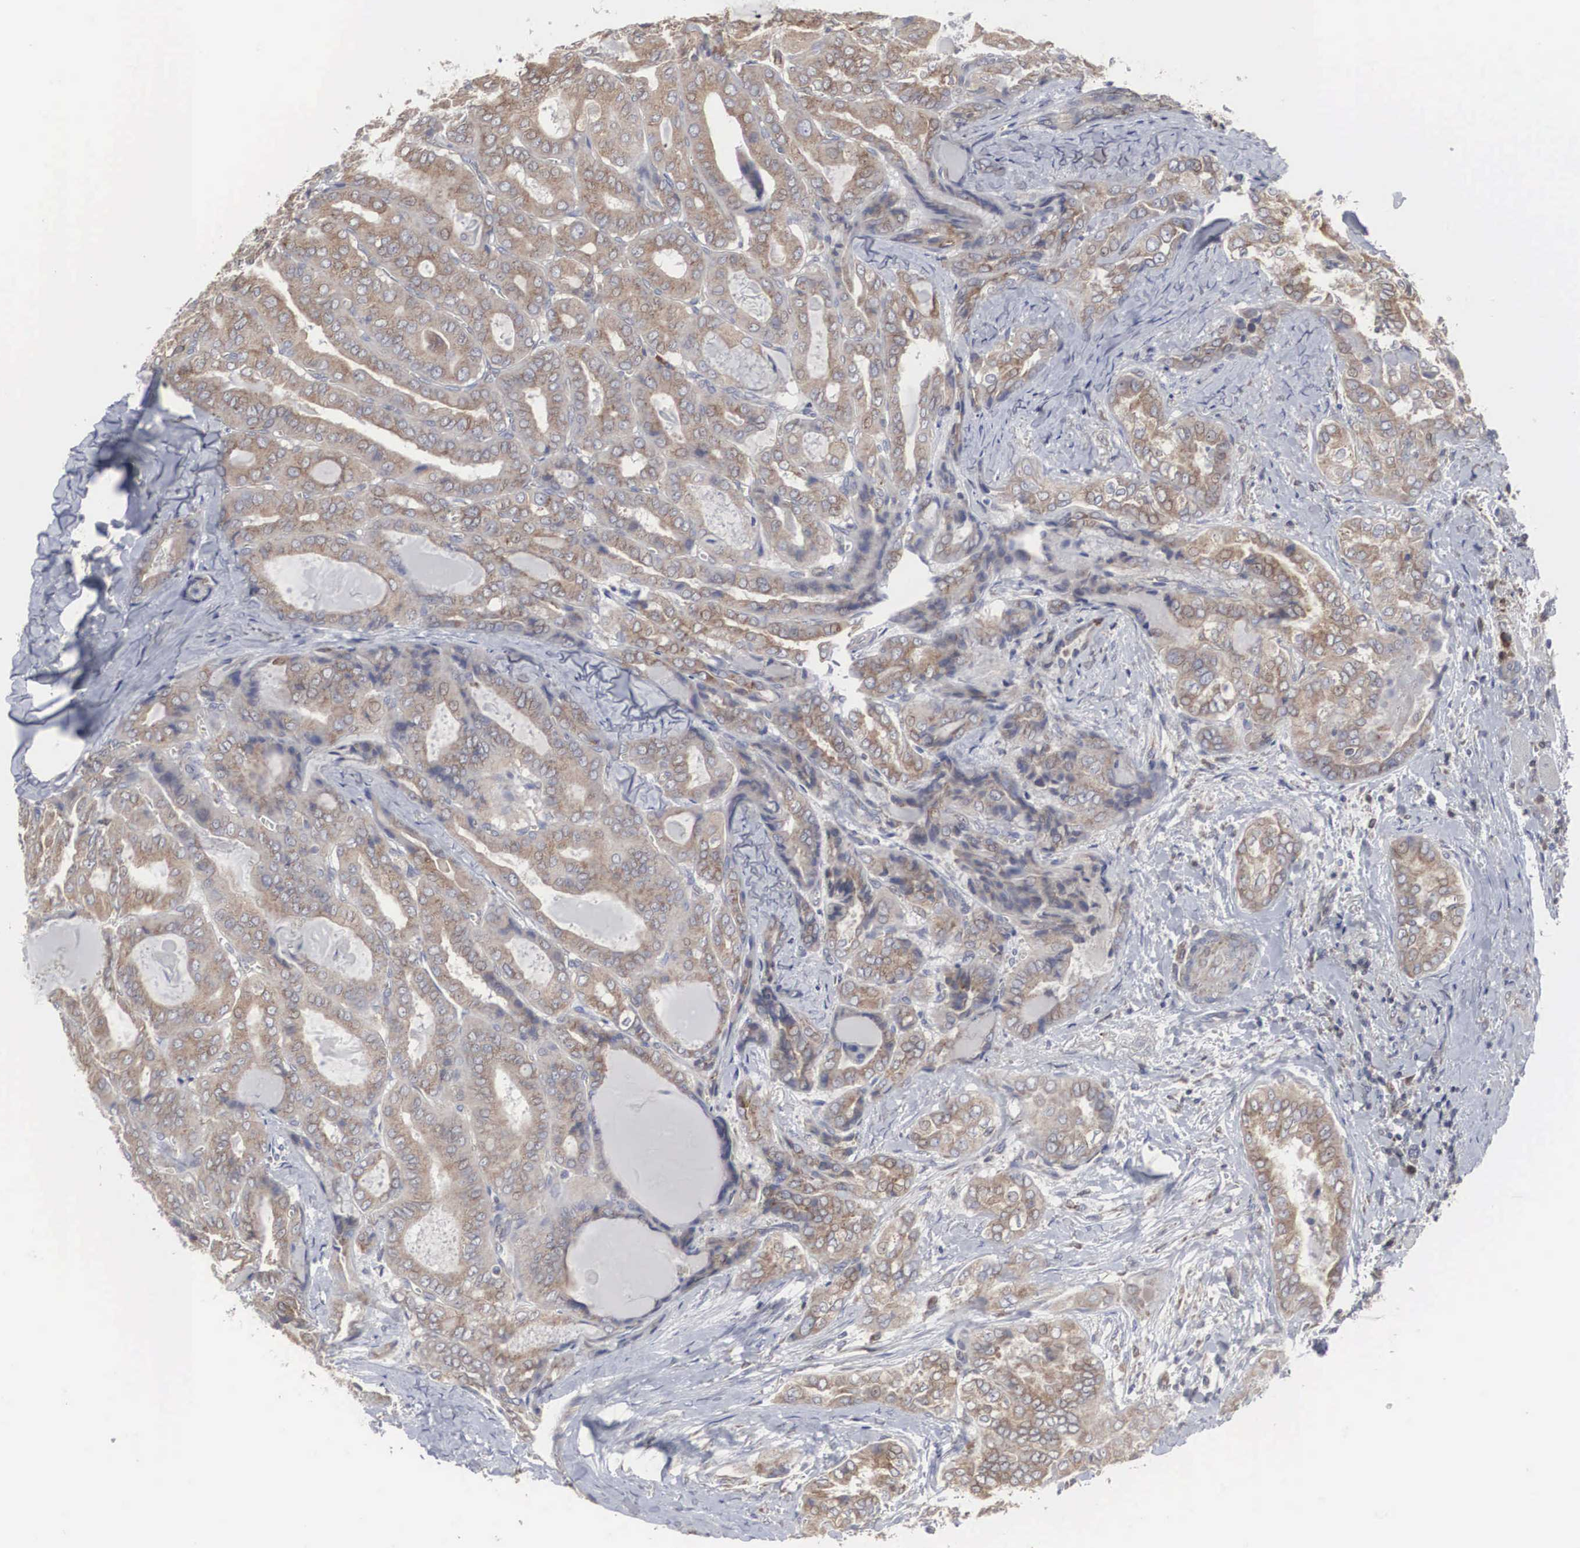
{"staining": {"intensity": "moderate", "quantity": ">75%", "location": "cytoplasmic/membranous"}, "tissue": "thyroid cancer", "cell_type": "Tumor cells", "image_type": "cancer", "snomed": [{"axis": "morphology", "description": "Papillary adenocarcinoma, NOS"}, {"axis": "topography", "description": "Thyroid gland"}], "caption": "DAB (3,3'-diaminobenzidine) immunohistochemical staining of thyroid cancer (papillary adenocarcinoma) demonstrates moderate cytoplasmic/membranous protein staining in about >75% of tumor cells.", "gene": "MIA2", "patient": {"sex": "female", "age": 71}}